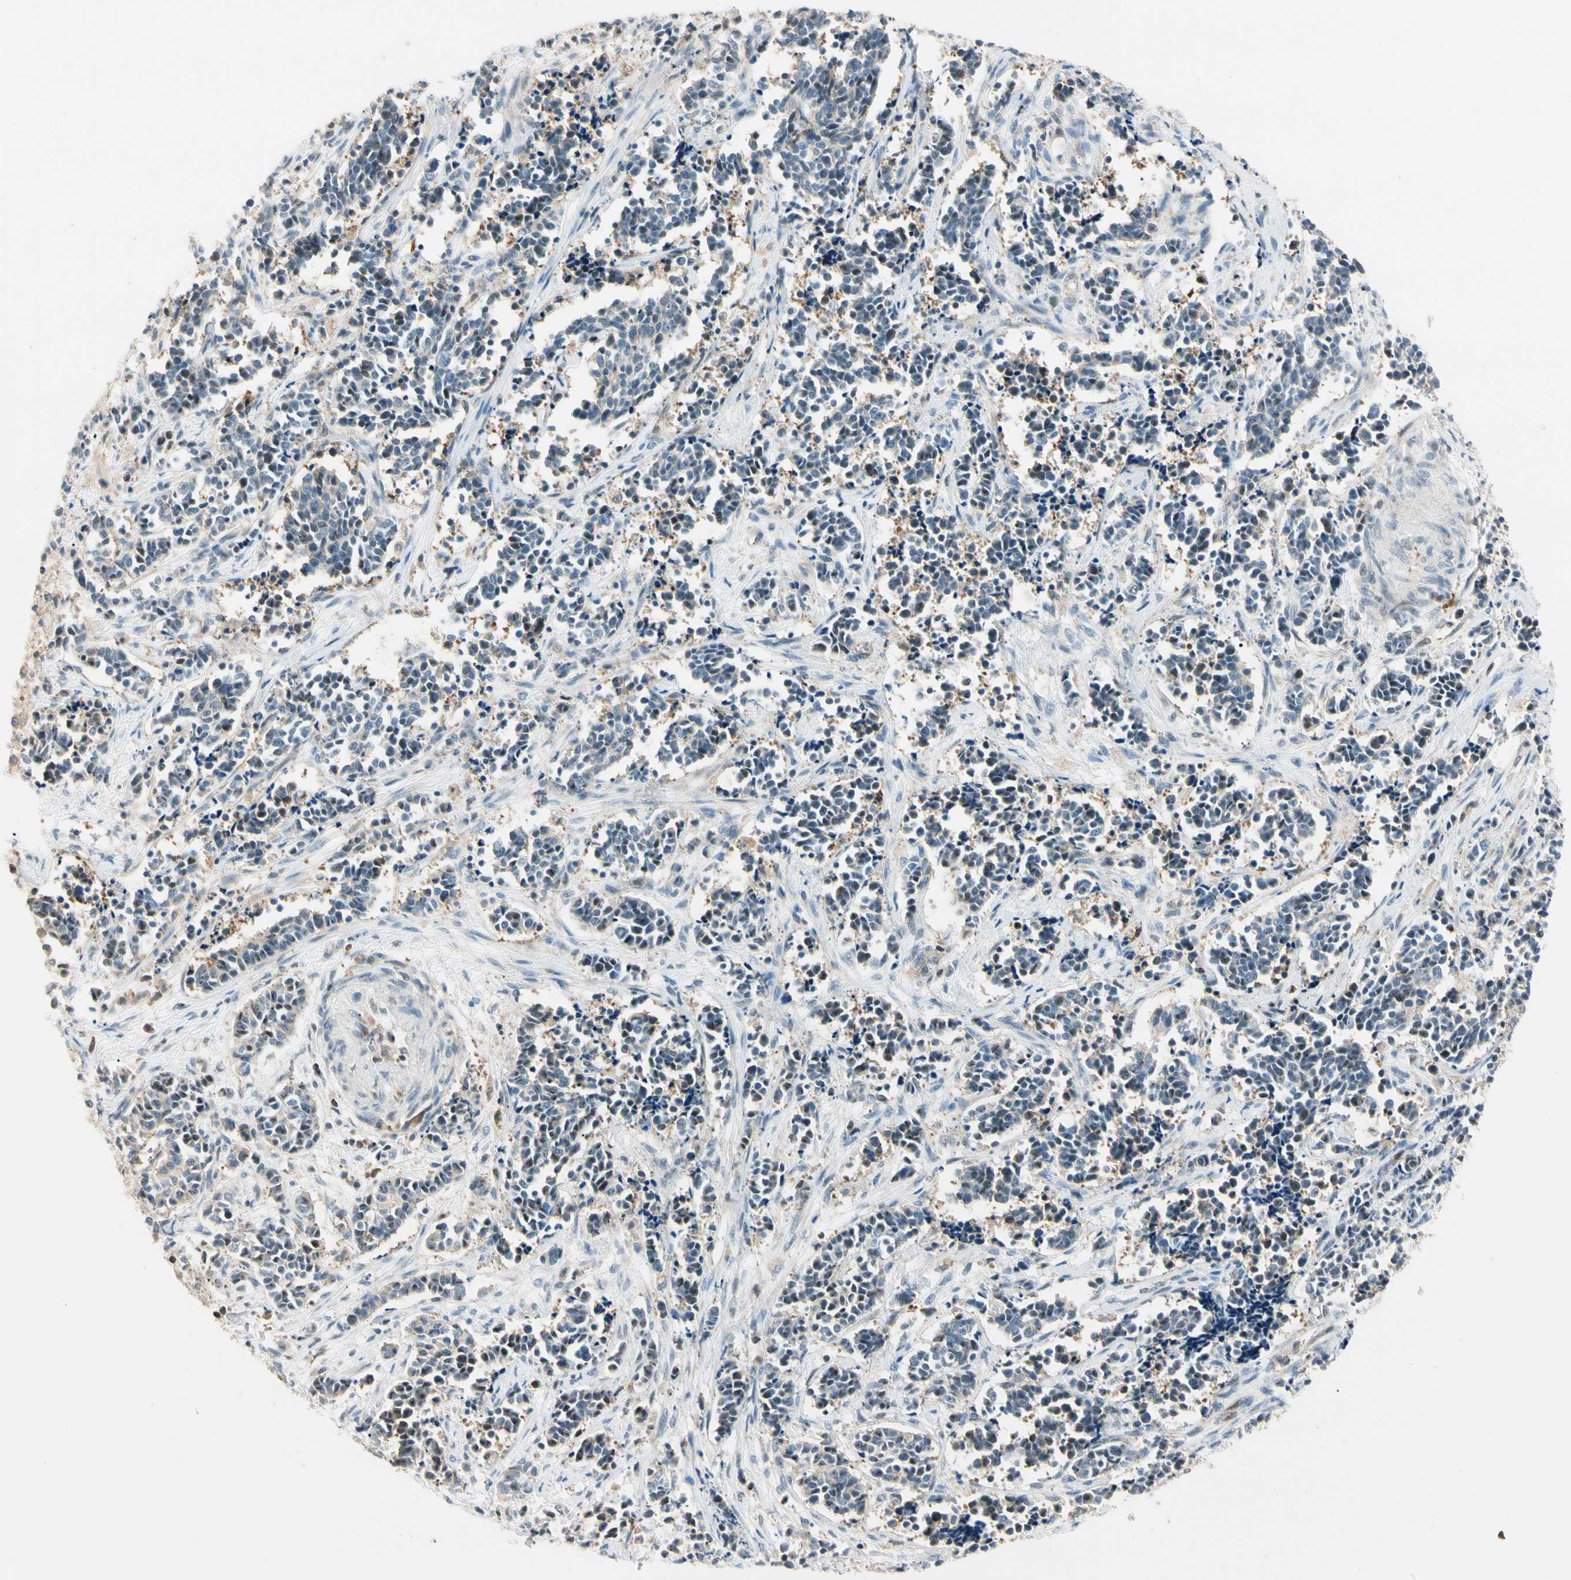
{"staining": {"intensity": "weak", "quantity": "<25%", "location": "cytoplasmic/membranous"}, "tissue": "cervical cancer", "cell_type": "Tumor cells", "image_type": "cancer", "snomed": [{"axis": "morphology", "description": "Squamous cell carcinoma, NOS"}, {"axis": "topography", "description": "Cervix"}], "caption": "IHC of cervical cancer displays no positivity in tumor cells.", "gene": "CDH6", "patient": {"sex": "female", "age": 35}}